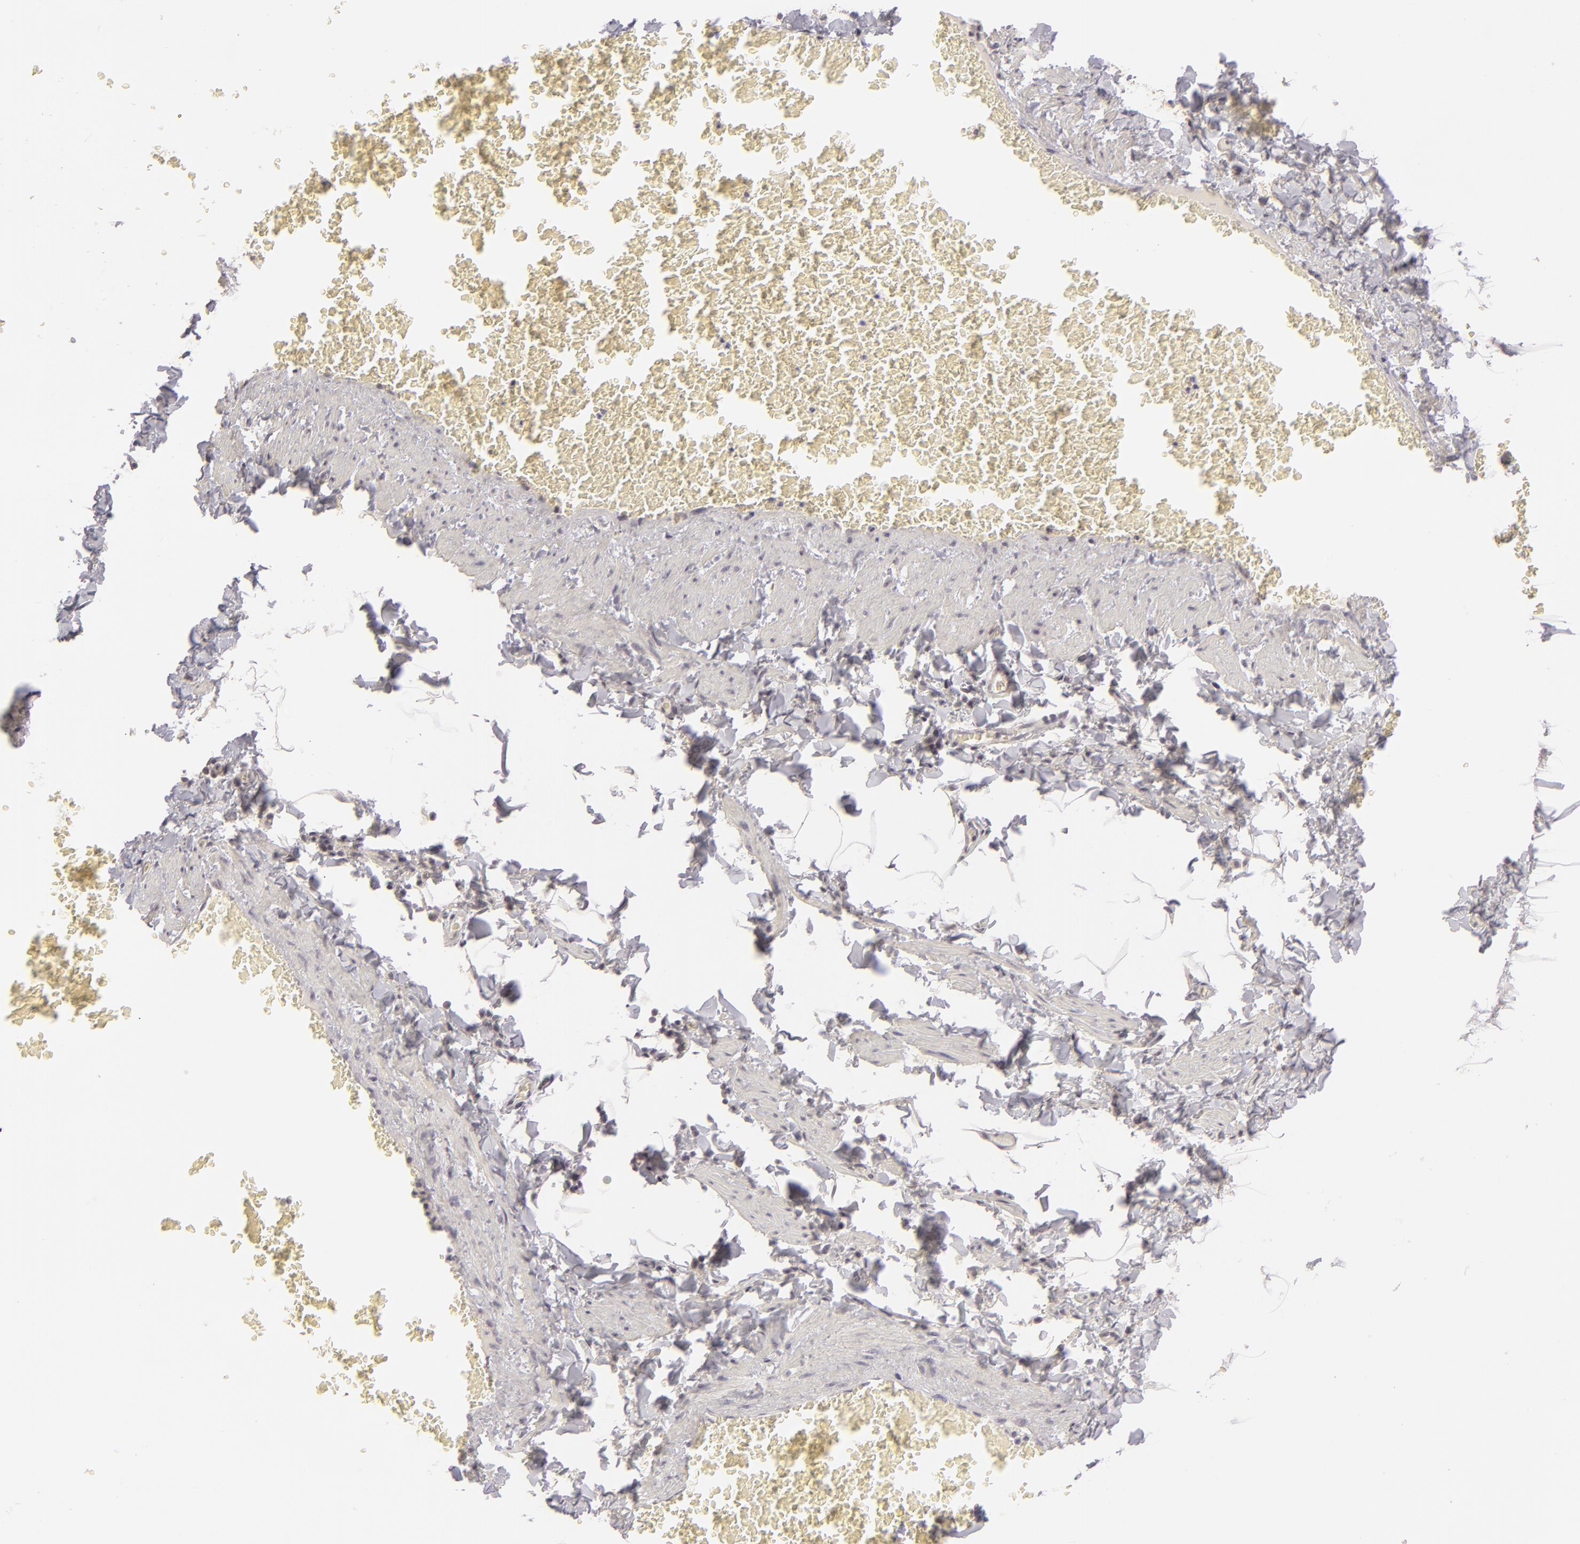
{"staining": {"intensity": "negative", "quantity": "none", "location": "none"}, "tissue": "adipose tissue", "cell_type": "Adipocytes", "image_type": "normal", "snomed": [{"axis": "morphology", "description": "Normal tissue, NOS"}, {"axis": "topography", "description": "Vascular tissue"}], "caption": "Immunohistochemical staining of unremarkable adipose tissue demonstrates no significant staining in adipocytes.", "gene": "DLG3", "patient": {"sex": "male", "age": 41}}